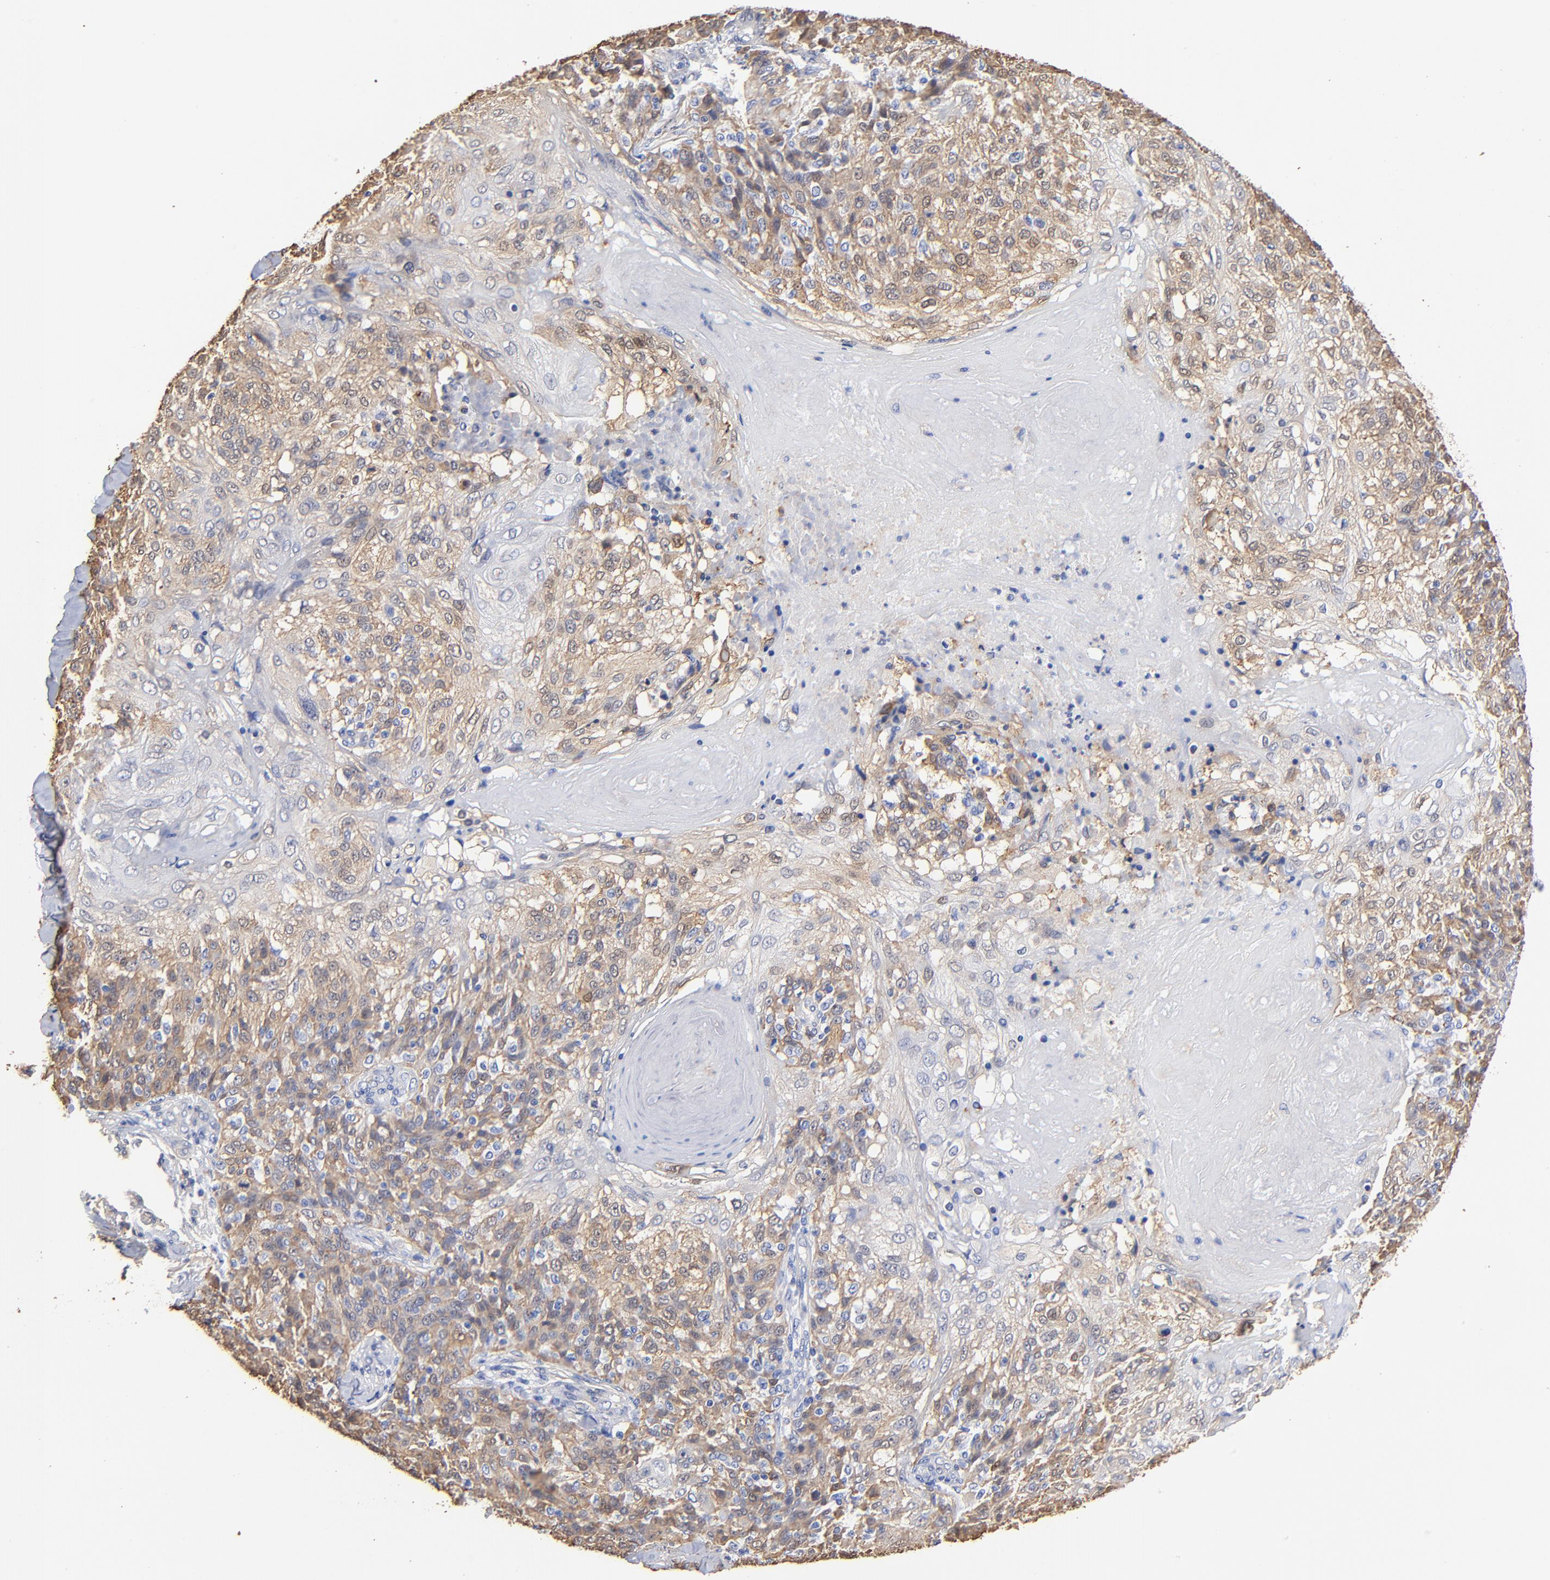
{"staining": {"intensity": "weak", "quantity": ">75%", "location": "cytoplasmic/membranous"}, "tissue": "skin cancer", "cell_type": "Tumor cells", "image_type": "cancer", "snomed": [{"axis": "morphology", "description": "Normal tissue, NOS"}, {"axis": "morphology", "description": "Squamous cell carcinoma, NOS"}, {"axis": "topography", "description": "Skin"}], "caption": "Immunohistochemistry (DAB) staining of skin cancer reveals weak cytoplasmic/membranous protein expression in about >75% of tumor cells. The staining was performed using DAB (3,3'-diaminobenzidine), with brown indicating positive protein expression. Nuclei are stained blue with hematoxylin.", "gene": "TAGLN2", "patient": {"sex": "female", "age": 83}}